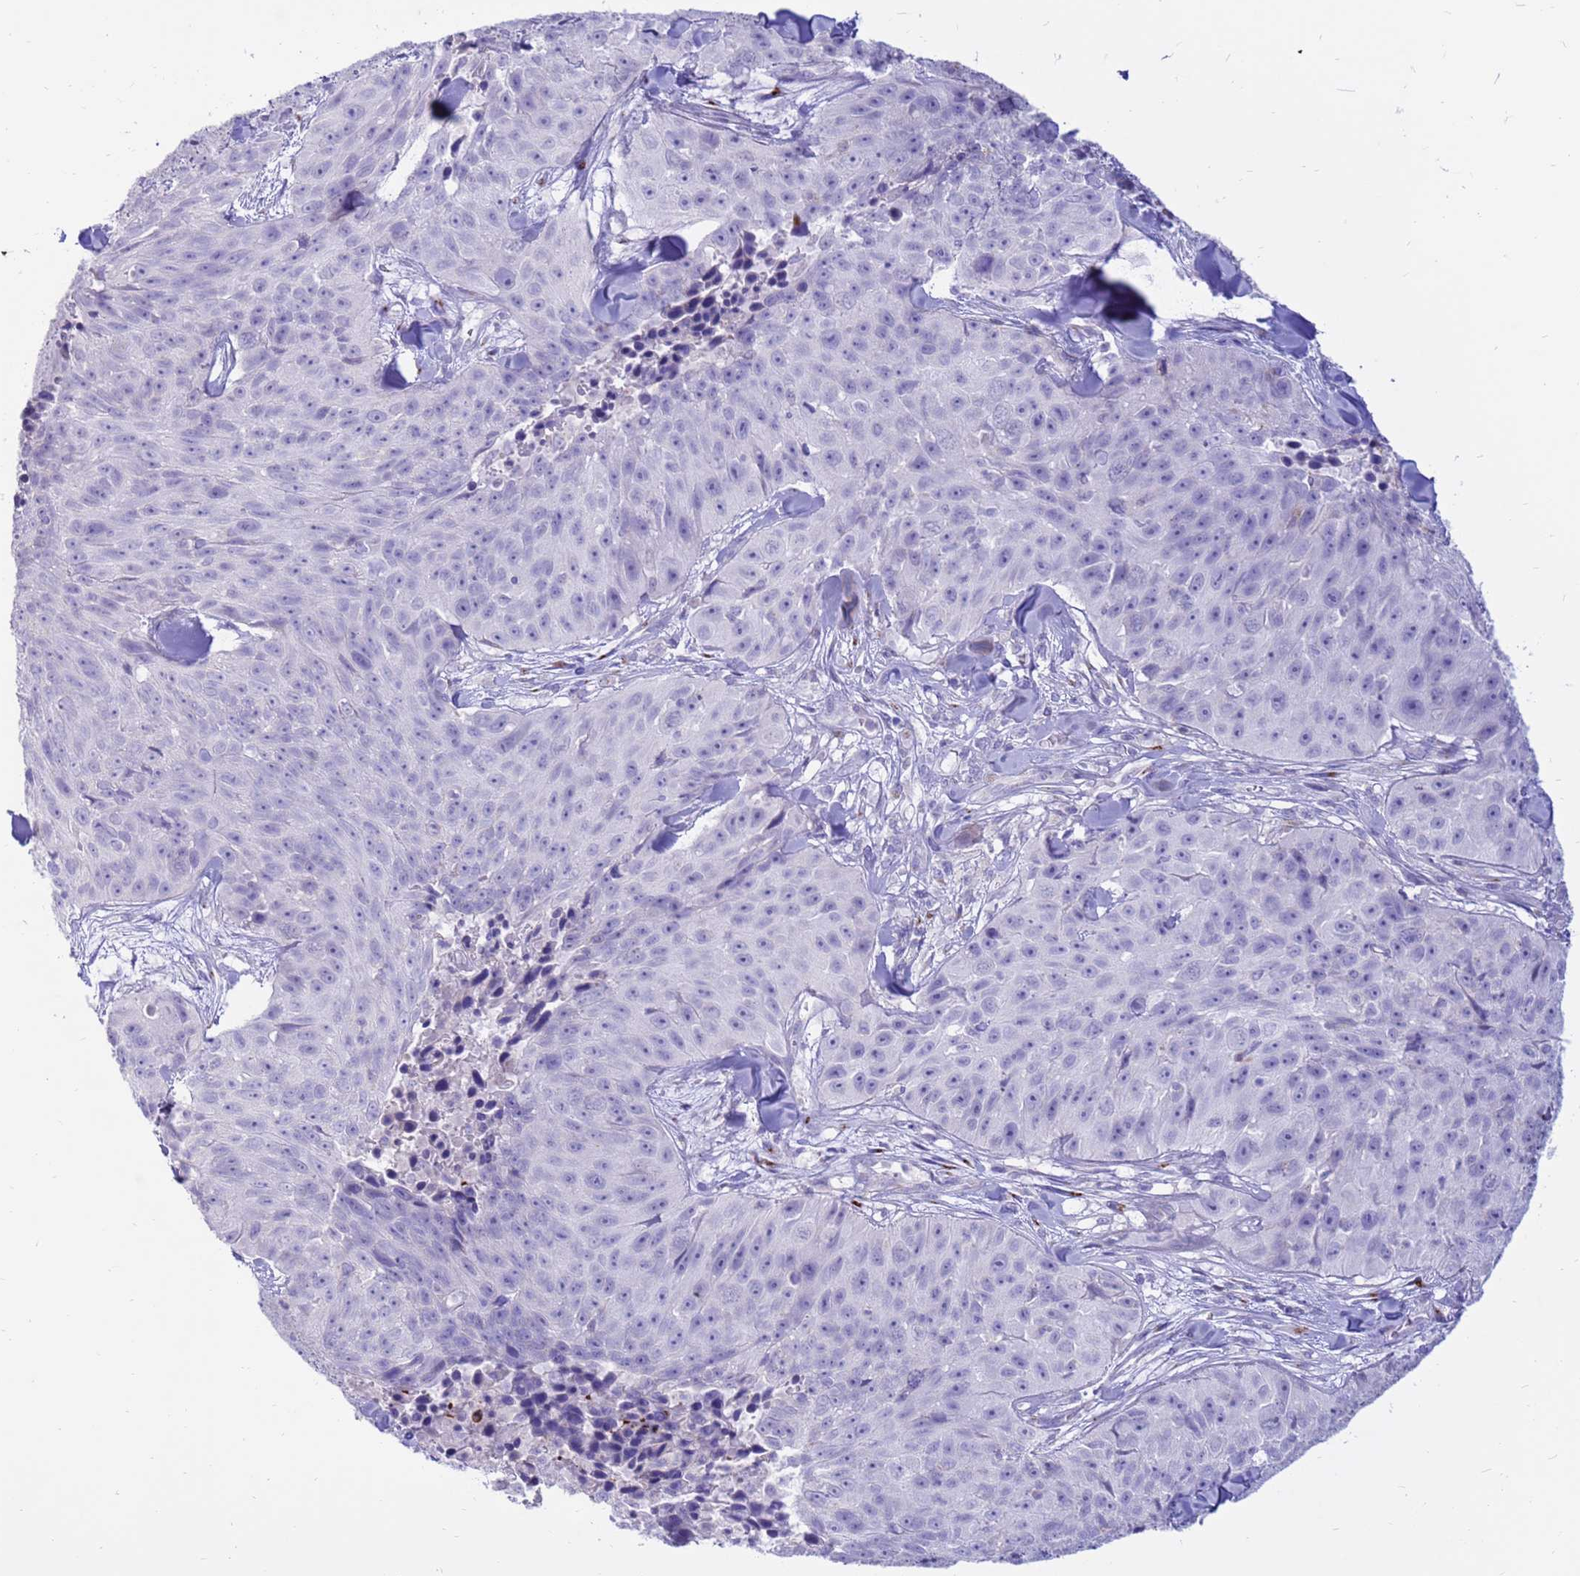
{"staining": {"intensity": "negative", "quantity": "none", "location": "none"}, "tissue": "skin cancer", "cell_type": "Tumor cells", "image_type": "cancer", "snomed": [{"axis": "morphology", "description": "Squamous cell carcinoma, NOS"}, {"axis": "topography", "description": "Skin"}], "caption": "High magnification brightfield microscopy of skin cancer stained with DAB (3,3'-diaminobenzidine) (brown) and counterstained with hematoxylin (blue): tumor cells show no significant expression.", "gene": "PDE10A", "patient": {"sex": "female", "age": 87}}